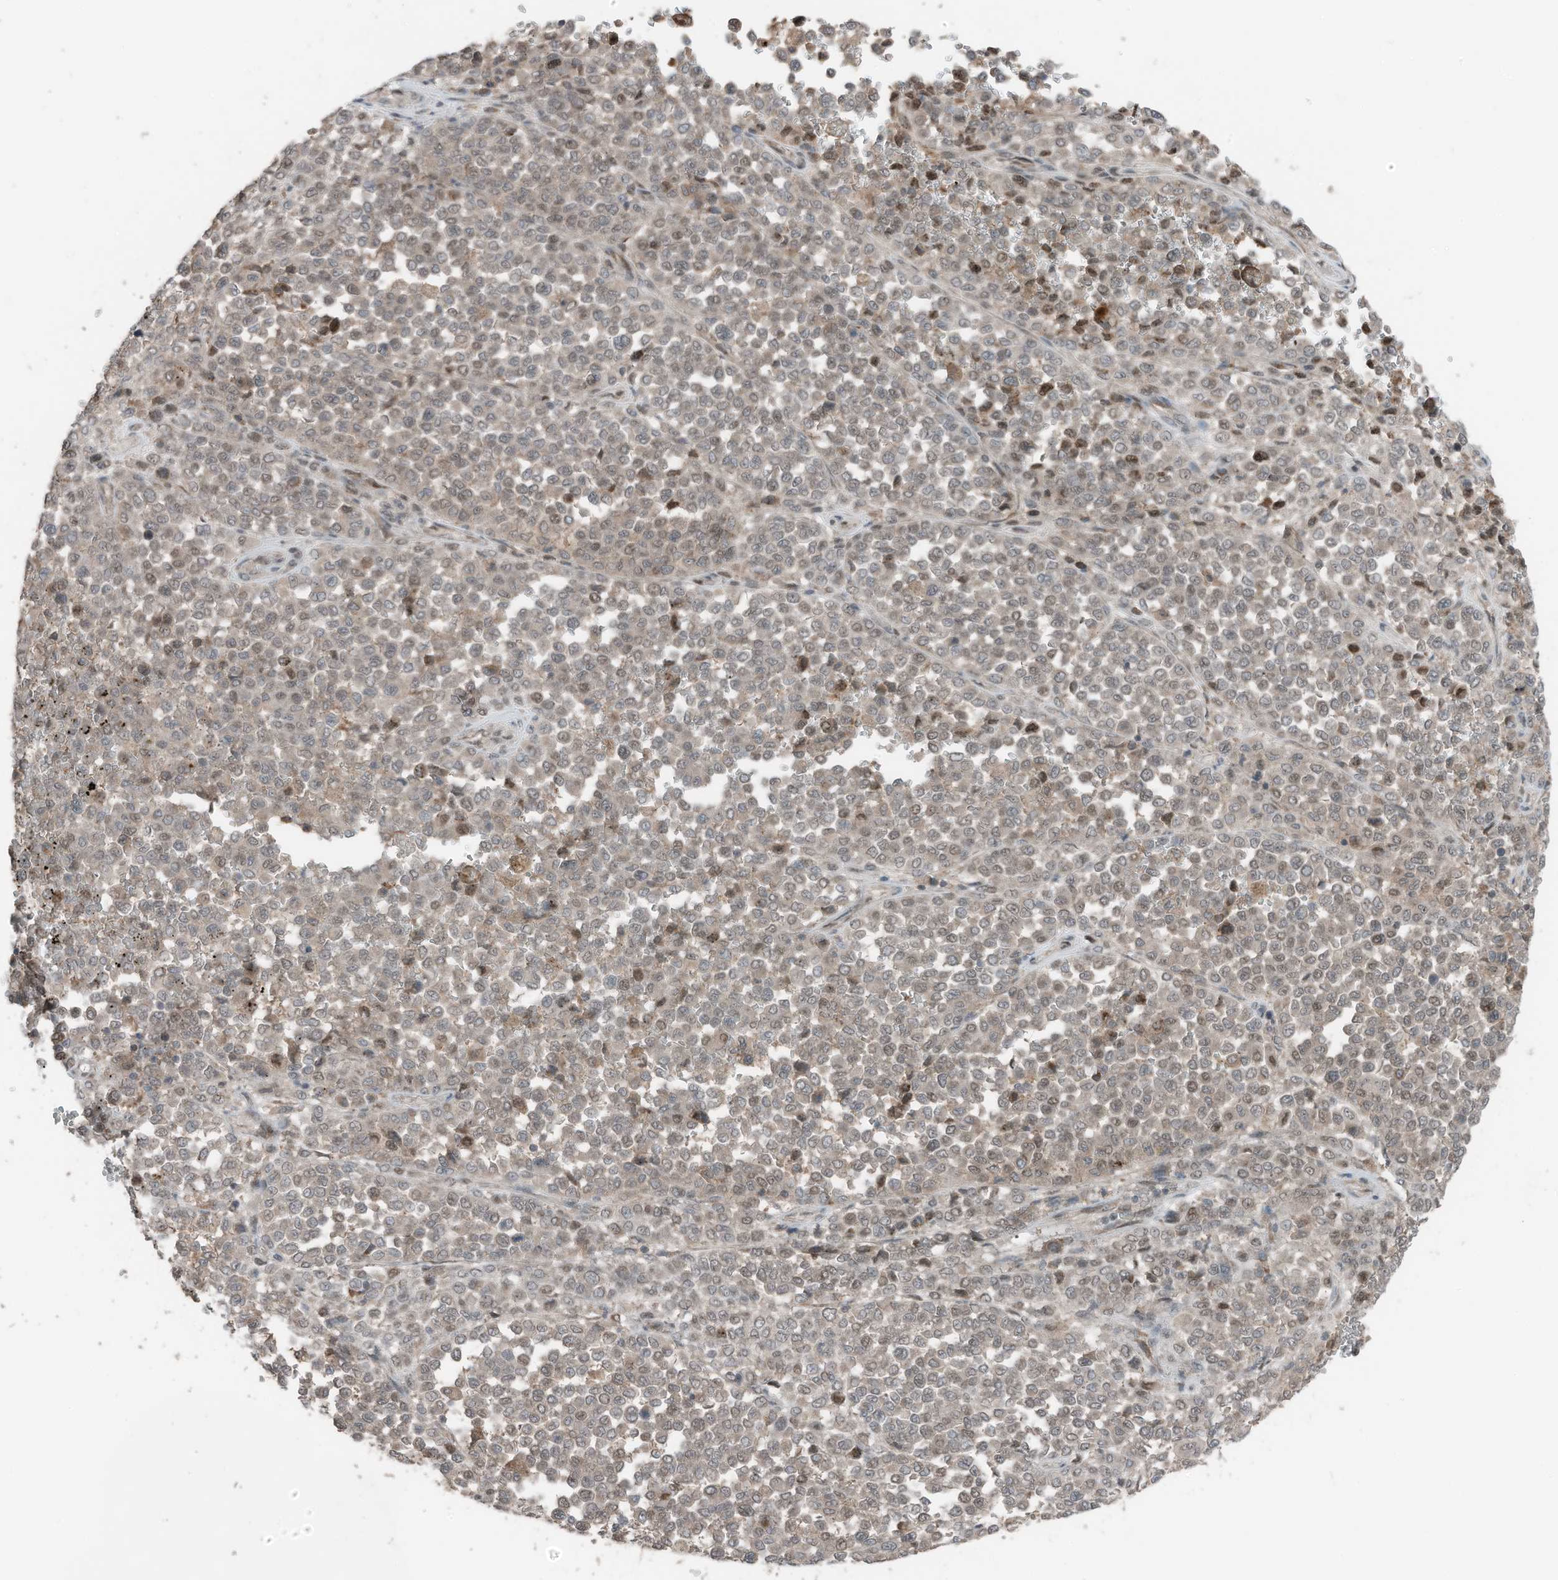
{"staining": {"intensity": "moderate", "quantity": "<25%", "location": "nuclear"}, "tissue": "melanoma", "cell_type": "Tumor cells", "image_type": "cancer", "snomed": [{"axis": "morphology", "description": "Malignant melanoma, Metastatic site"}, {"axis": "topography", "description": "Pancreas"}], "caption": "Human melanoma stained with a brown dye demonstrates moderate nuclear positive expression in approximately <25% of tumor cells.", "gene": "TXNDC9", "patient": {"sex": "female", "age": 30}}